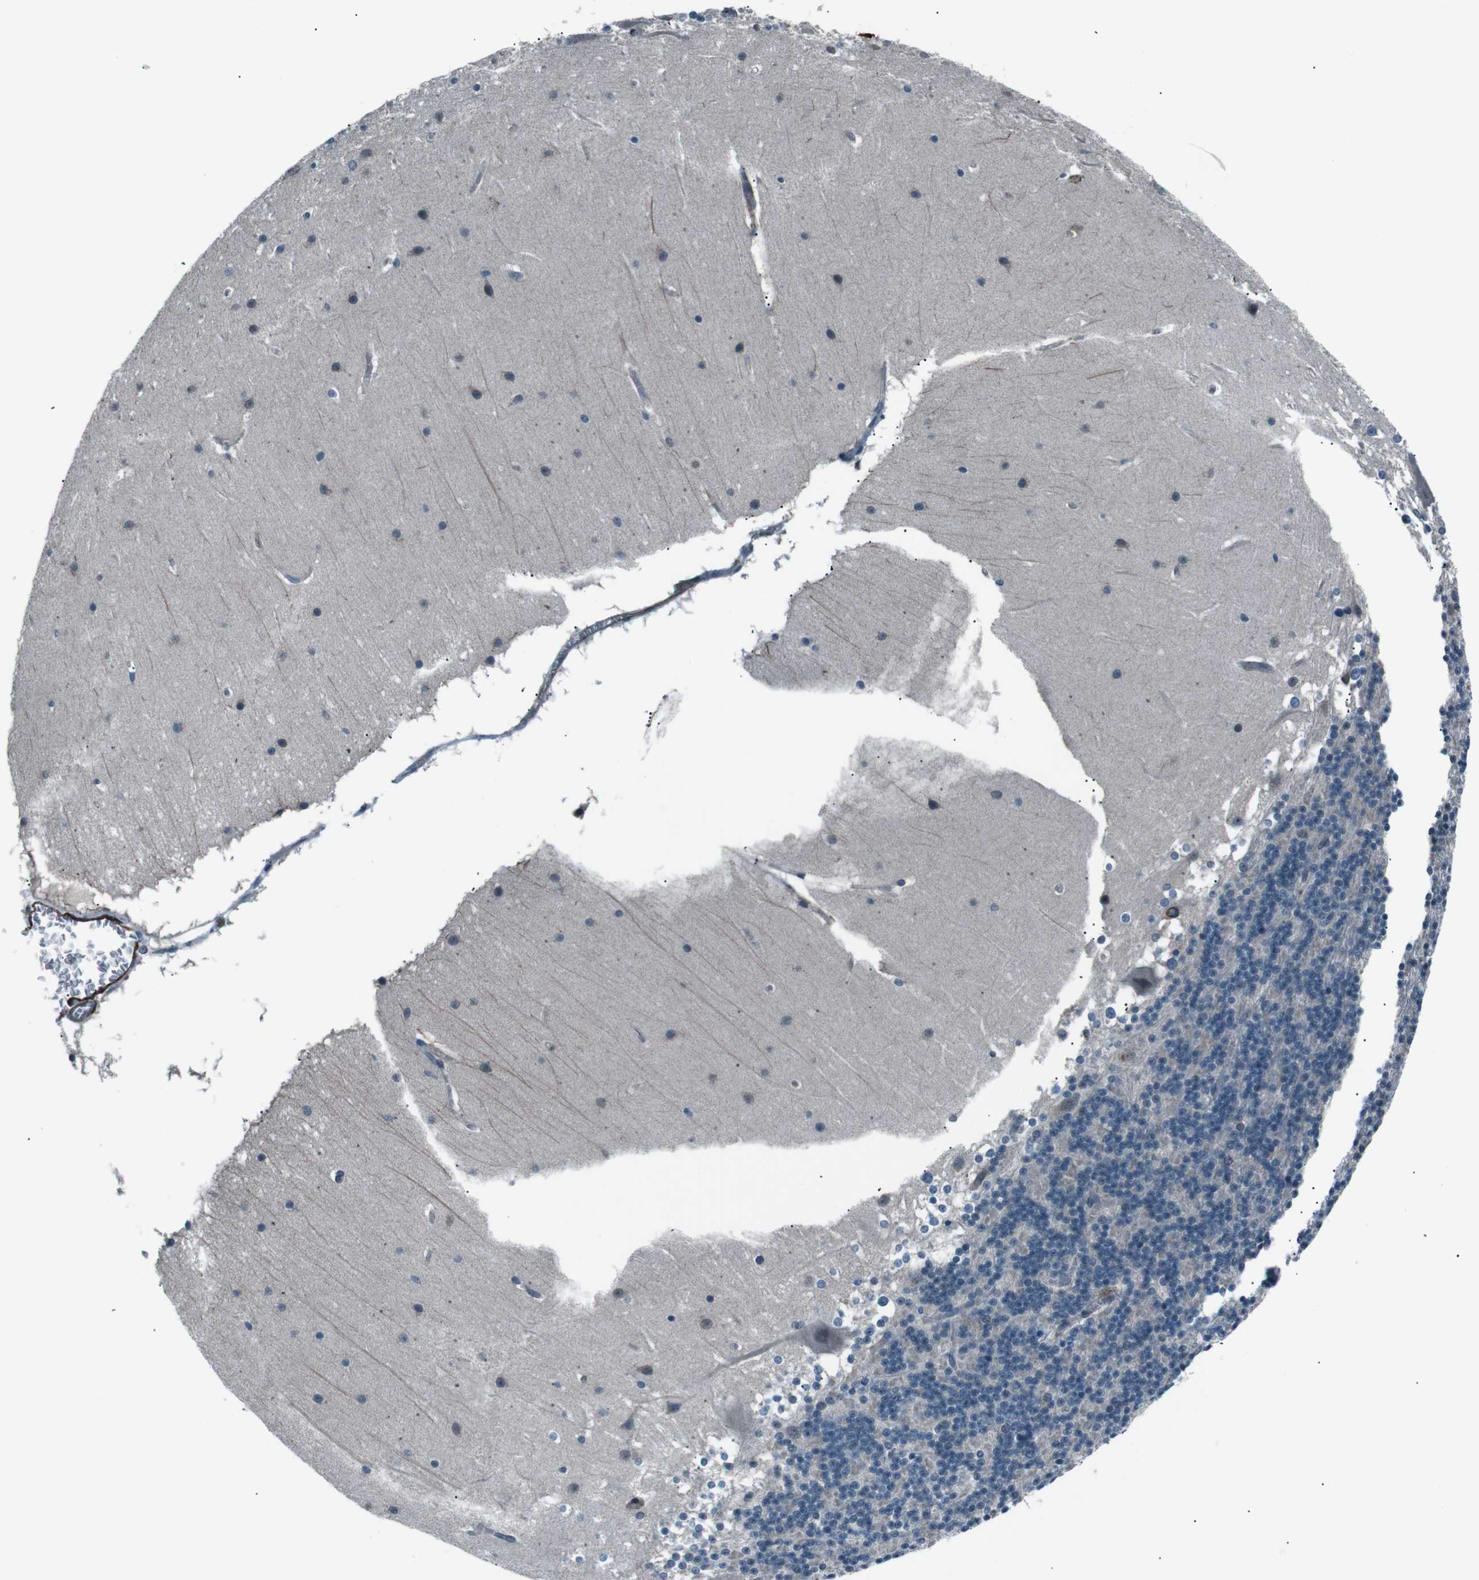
{"staining": {"intensity": "negative", "quantity": "none", "location": "none"}, "tissue": "cerebellum", "cell_type": "Cells in granular layer", "image_type": "normal", "snomed": [{"axis": "morphology", "description": "Normal tissue, NOS"}, {"axis": "topography", "description": "Cerebellum"}], "caption": "Immunohistochemical staining of normal cerebellum demonstrates no significant expression in cells in granular layer.", "gene": "PDLIM5", "patient": {"sex": "female", "age": 19}}